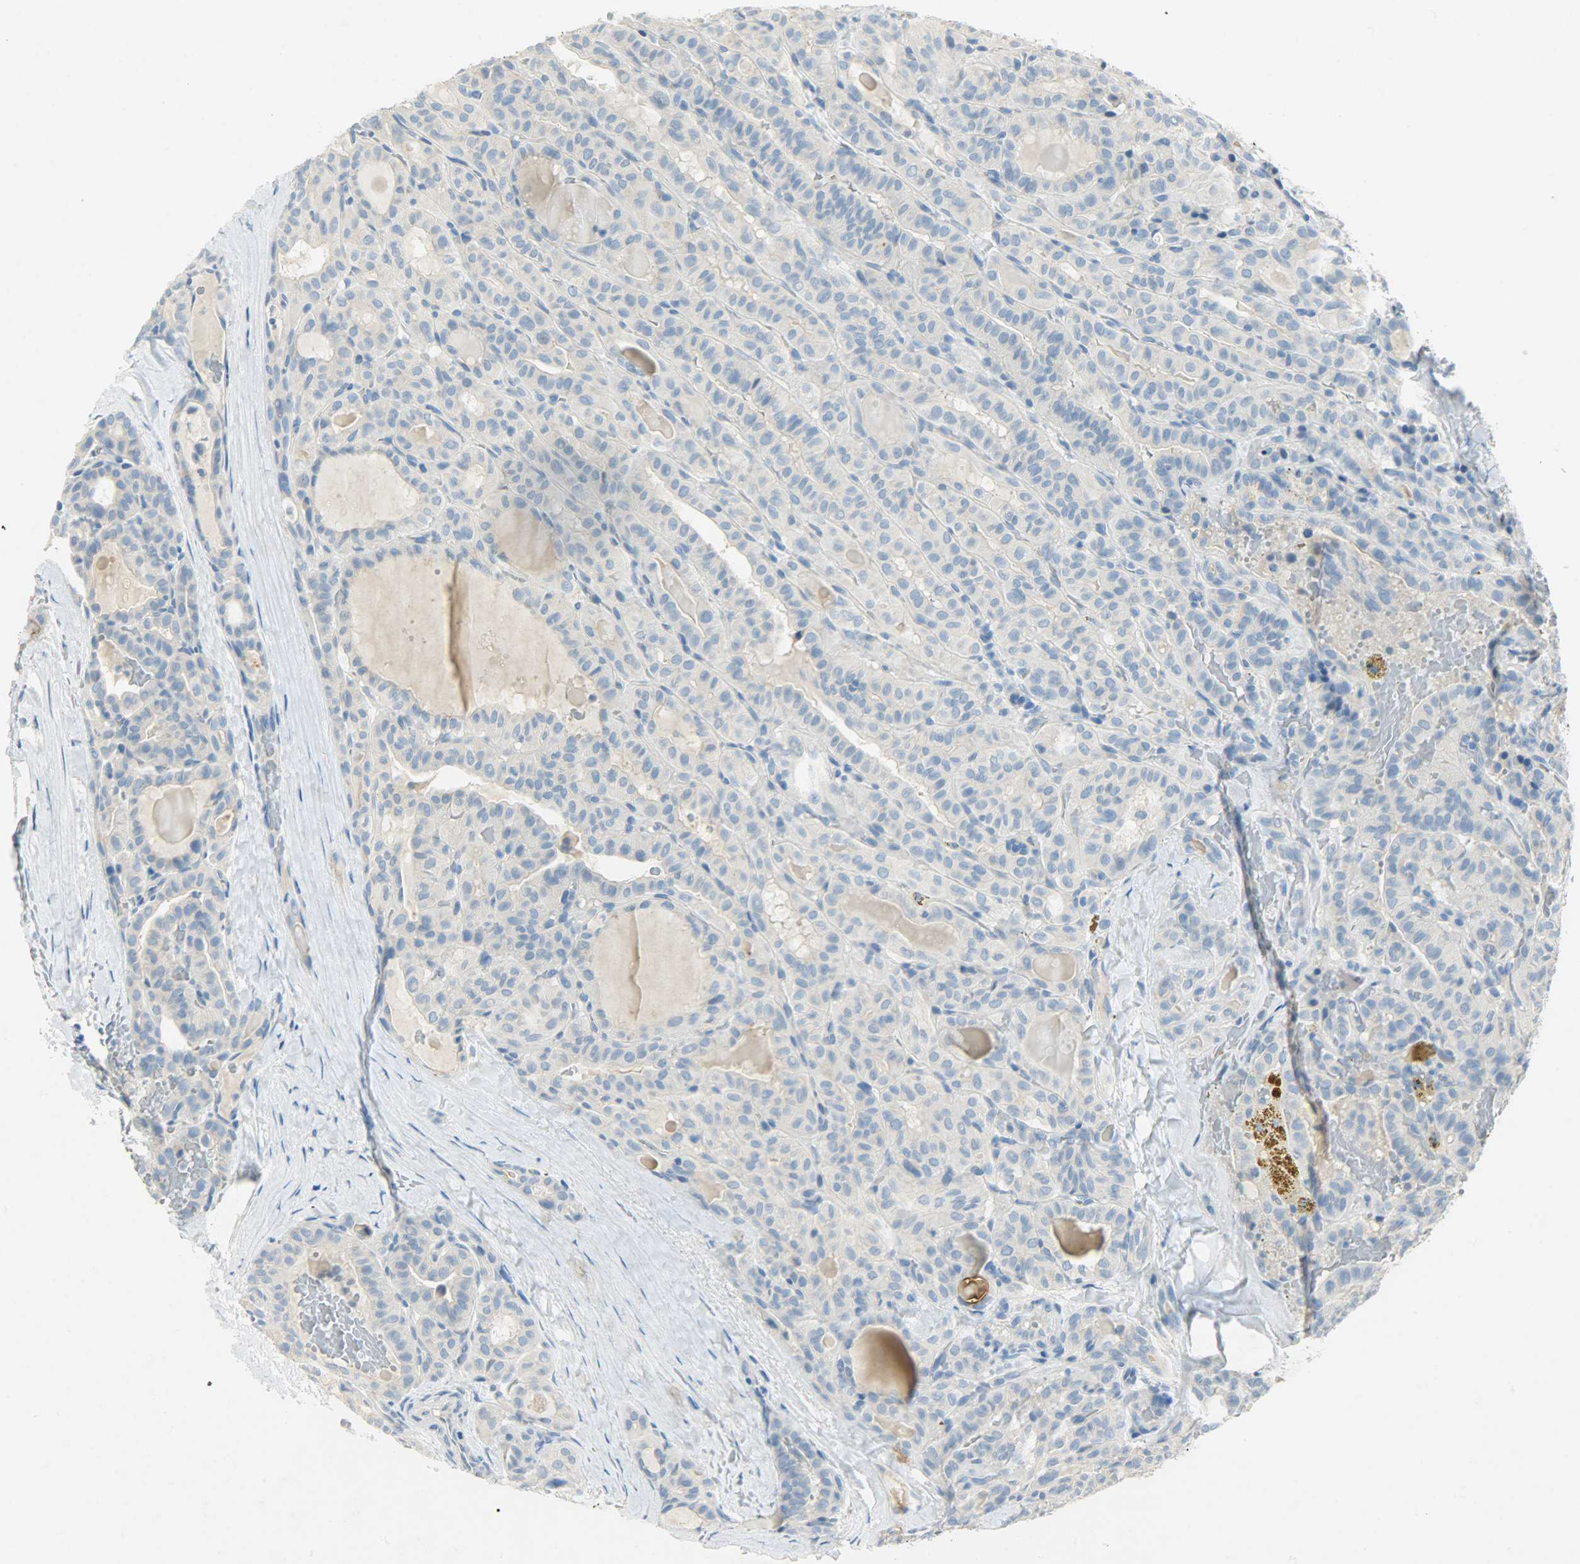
{"staining": {"intensity": "weak", "quantity": ">75%", "location": "cytoplasmic/membranous"}, "tissue": "thyroid cancer", "cell_type": "Tumor cells", "image_type": "cancer", "snomed": [{"axis": "morphology", "description": "Papillary adenocarcinoma, NOS"}, {"axis": "topography", "description": "Thyroid gland"}], "caption": "Thyroid papillary adenocarcinoma stained for a protein (brown) exhibits weak cytoplasmic/membranous positive positivity in approximately >75% of tumor cells.", "gene": "PROM1", "patient": {"sex": "male", "age": 77}}